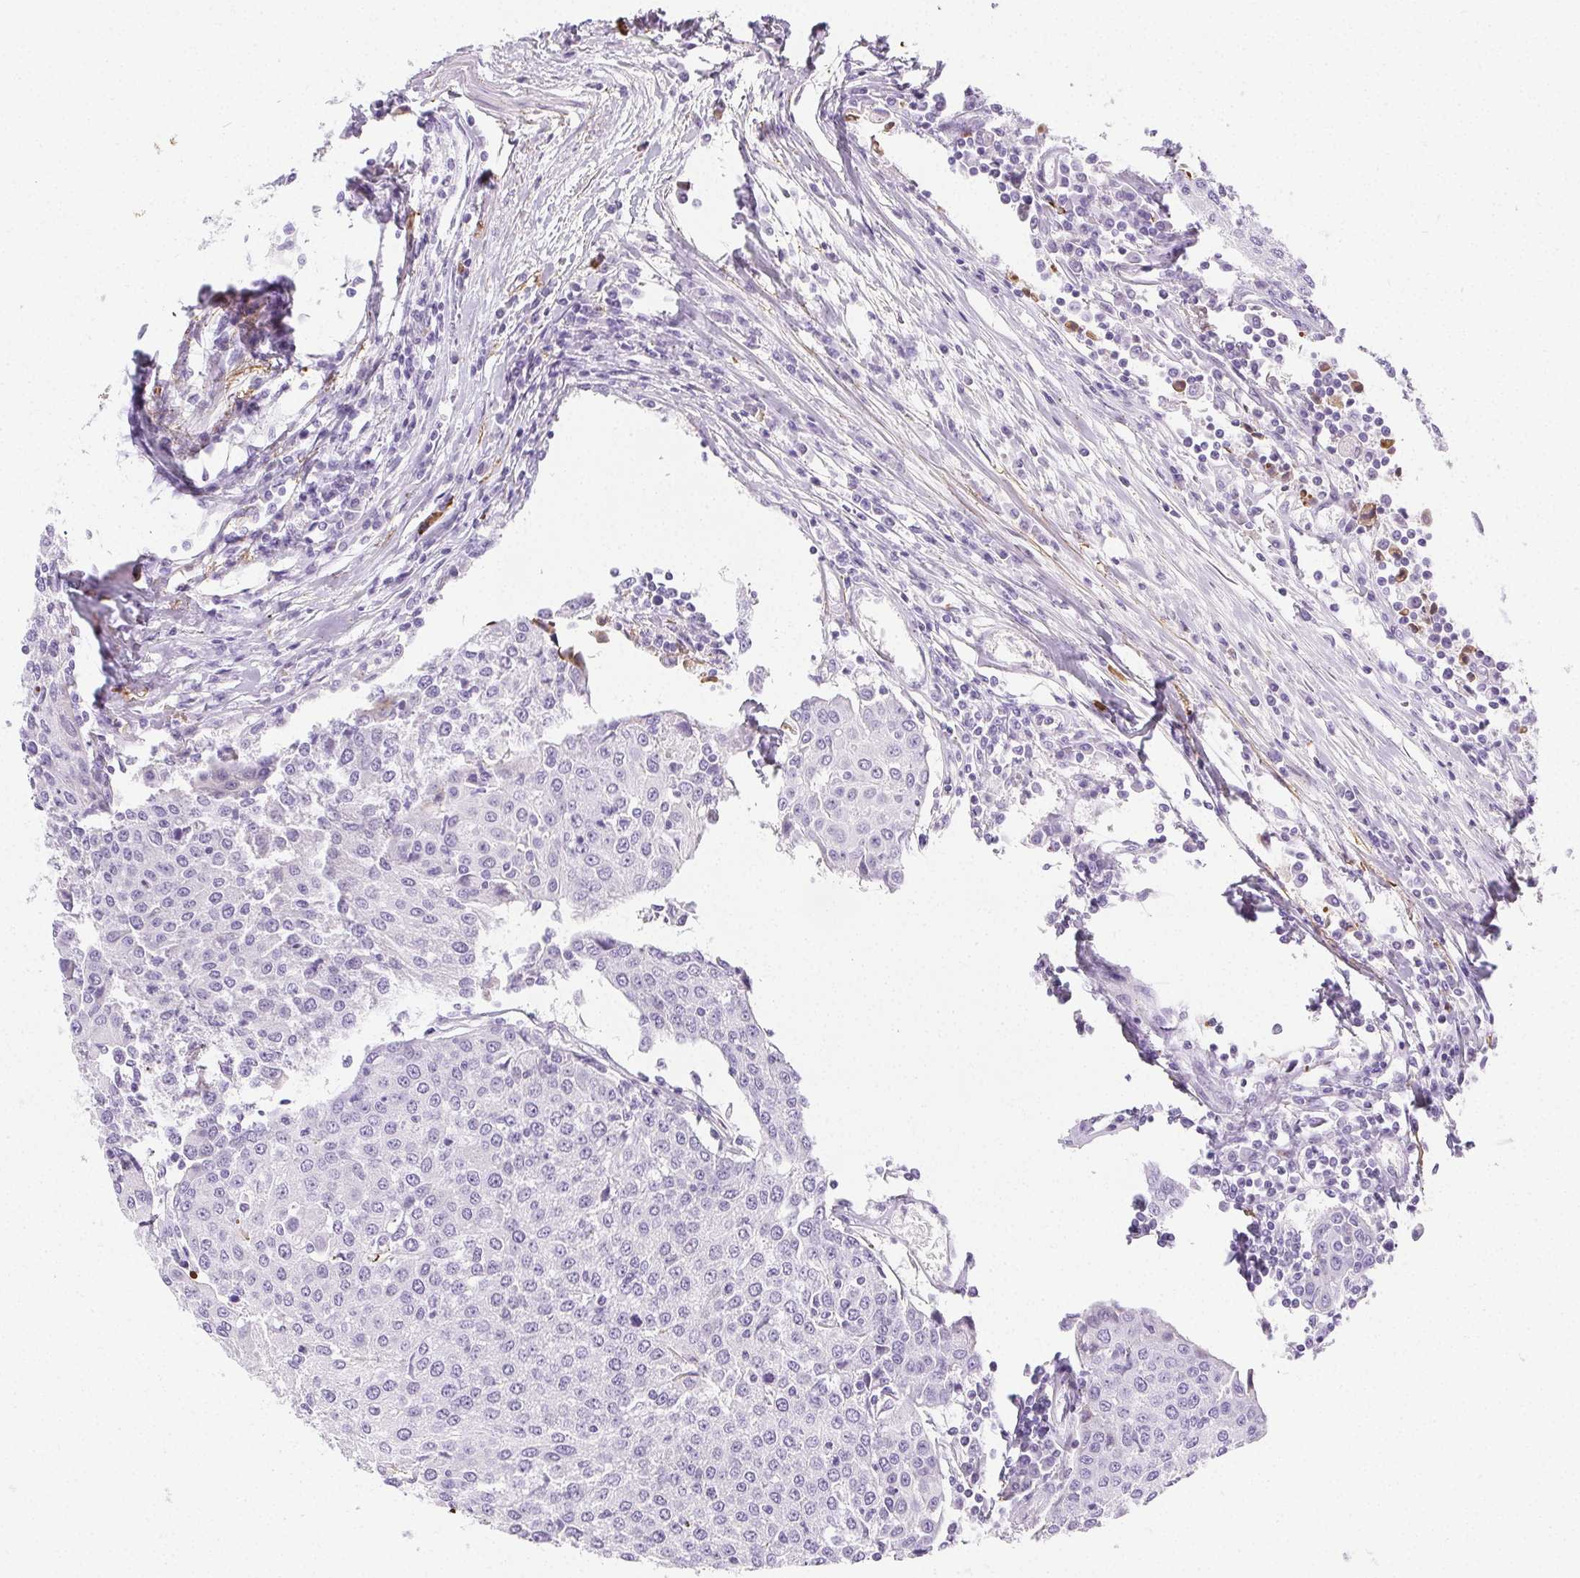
{"staining": {"intensity": "negative", "quantity": "none", "location": "none"}, "tissue": "urothelial cancer", "cell_type": "Tumor cells", "image_type": "cancer", "snomed": [{"axis": "morphology", "description": "Urothelial carcinoma, High grade"}, {"axis": "topography", "description": "Urinary bladder"}], "caption": "DAB (3,3'-diaminobenzidine) immunohistochemical staining of human urothelial carcinoma (high-grade) demonstrates no significant staining in tumor cells.", "gene": "VTN", "patient": {"sex": "female", "age": 85}}